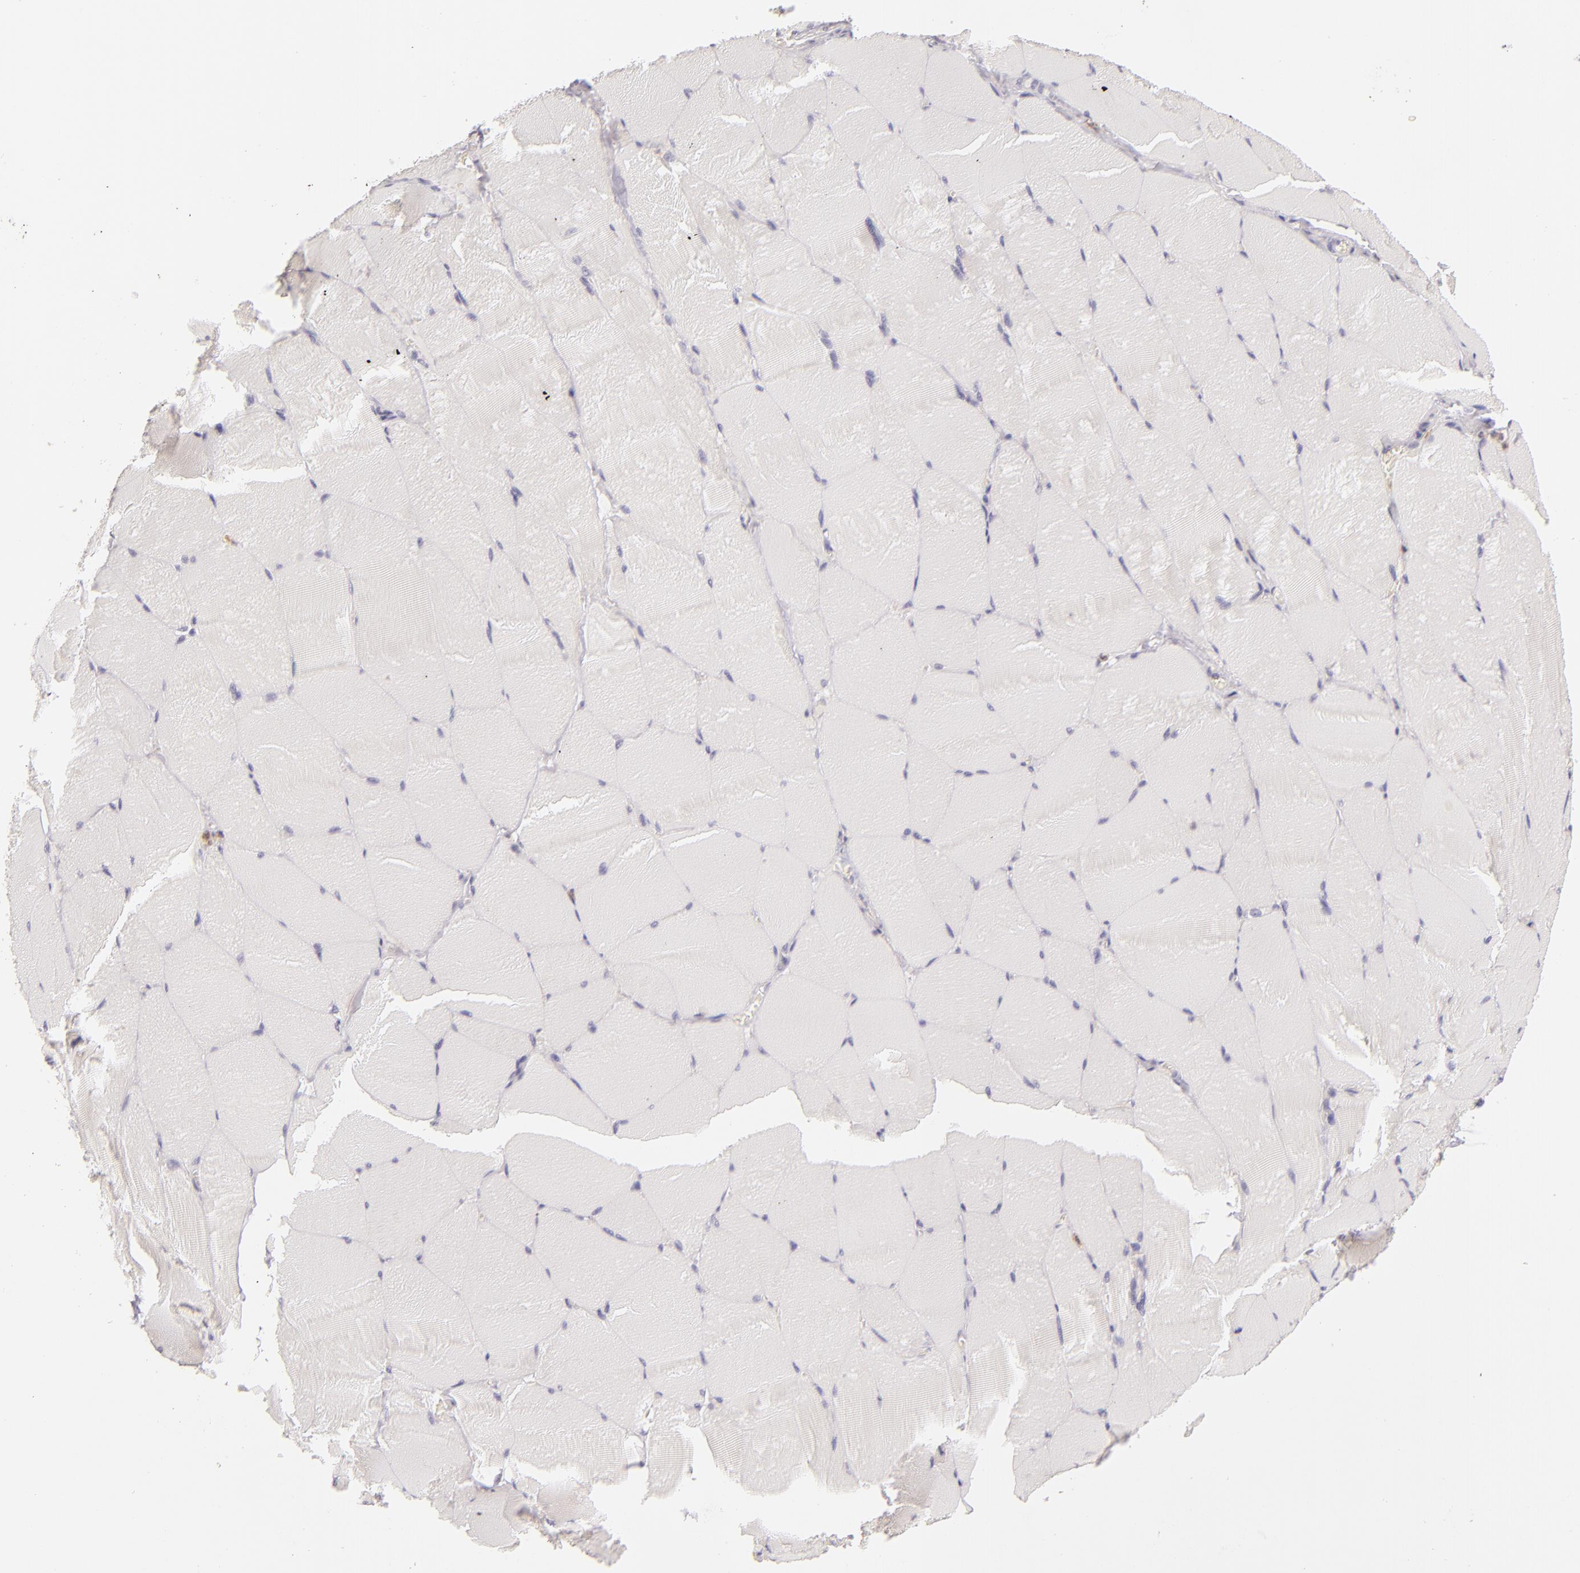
{"staining": {"intensity": "negative", "quantity": "none", "location": "none"}, "tissue": "skeletal muscle", "cell_type": "Myocytes", "image_type": "normal", "snomed": [{"axis": "morphology", "description": "Normal tissue, NOS"}, {"axis": "topography", "description": "Skeletal muscle"}], "caption": "Skeletal muscle stained for a protein using immunohistochemistry reveals no expression myocytes.", "gene": "FAM181A", "patient": {"sex": "male", "age": 71}}